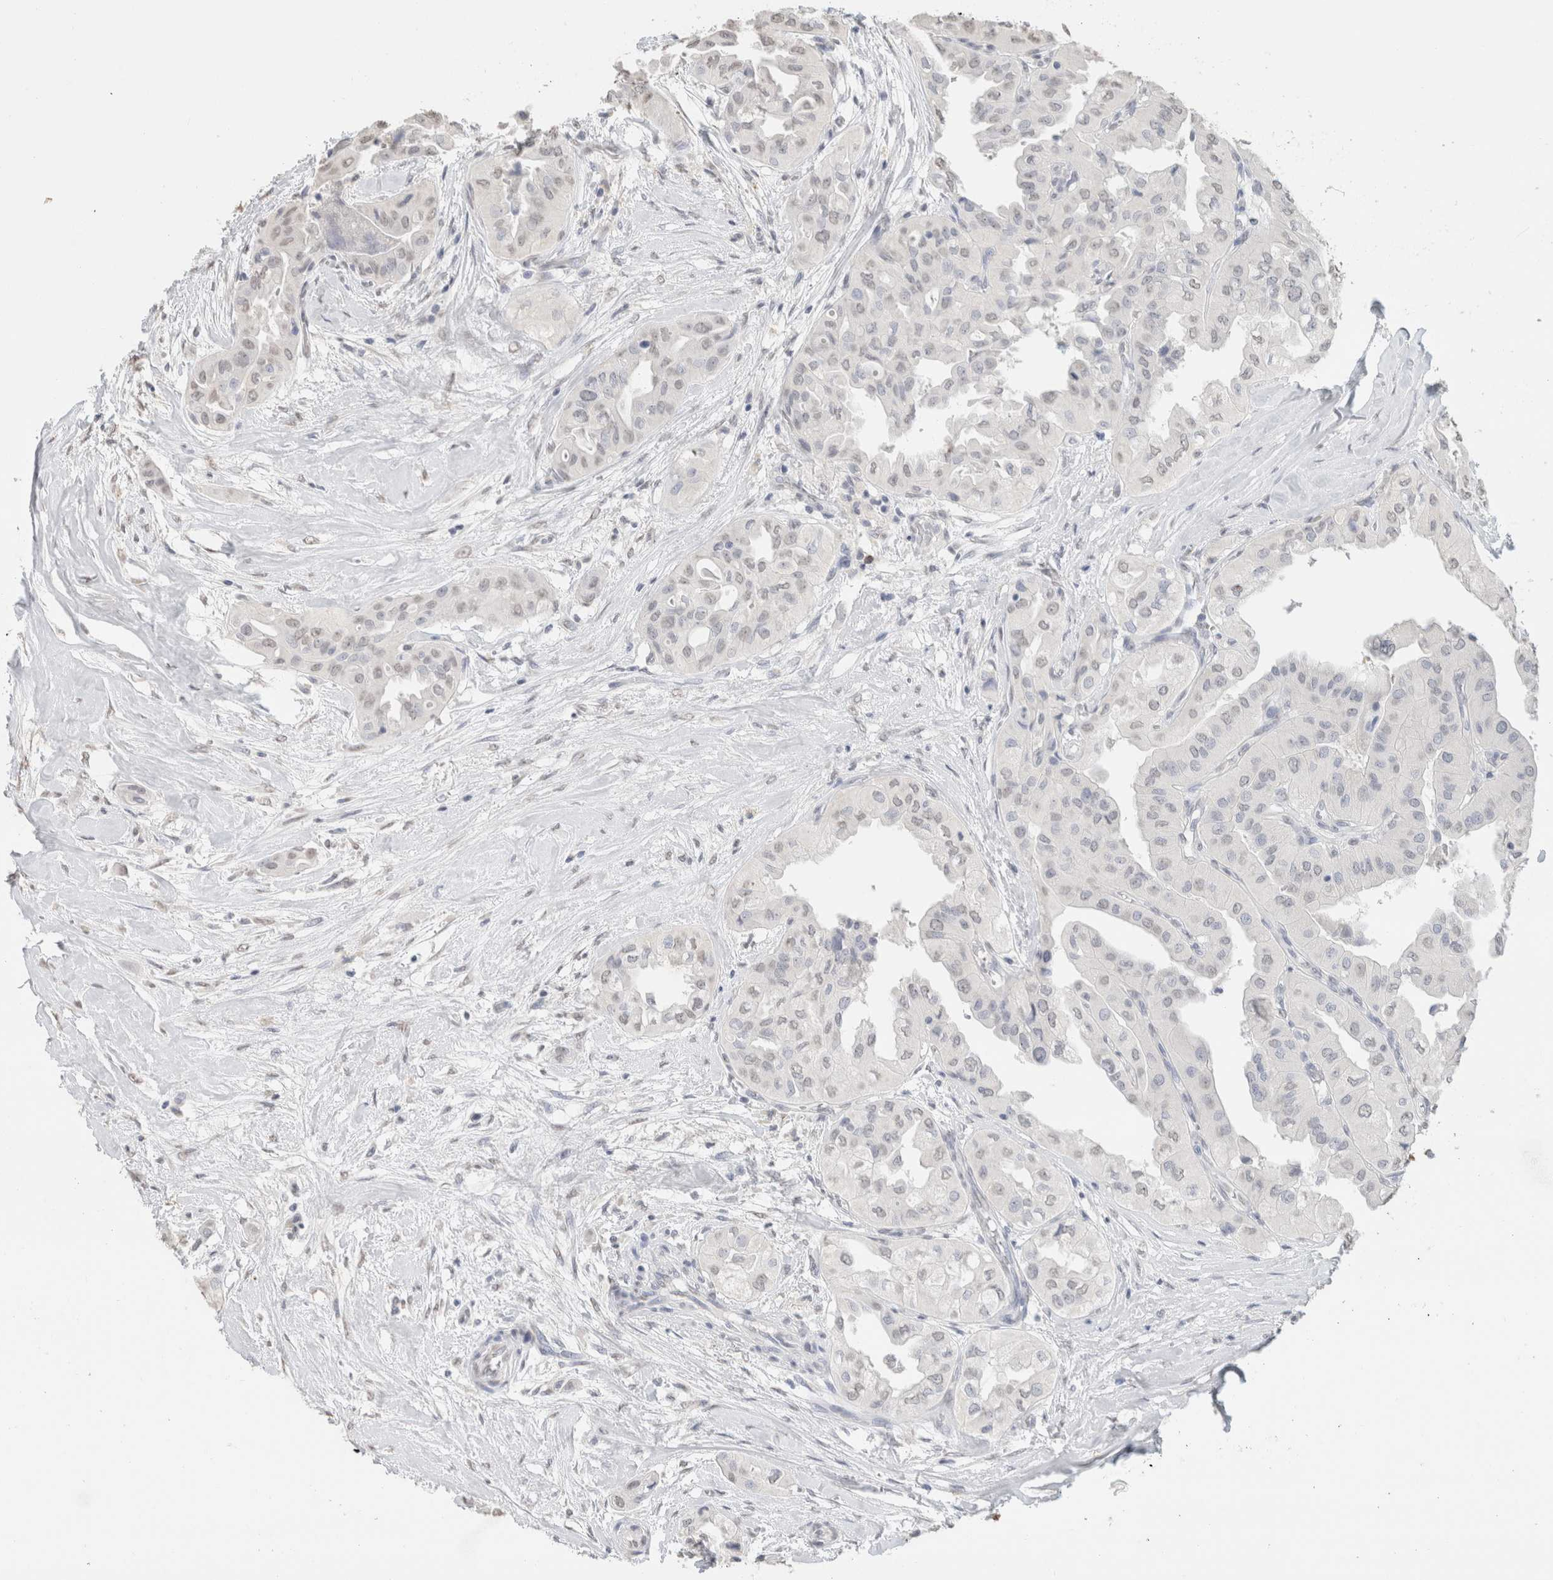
{"staining": {"intensity": "weak", "quantity": "<25%", "location": "nuclear"}, "tissue": "thyroid cancer", "cell_type": "Tumor cells", "image_type": "cancer", "snomed": [{"axis": "morphology", "description": "Papillary adenocarcinoma, NOS"}, {"axis": "topography", "description": "Thyroid gland"}], "caption": "Immunohistochemistry (IHC) photomicrograph of thyroid cancer (papillary adenocarcinoma) stained for a protein (brown), which demonstrates no expression in tumor cells.", "gene": "CD80", "patient": {"sex": "female", "age": 59}}